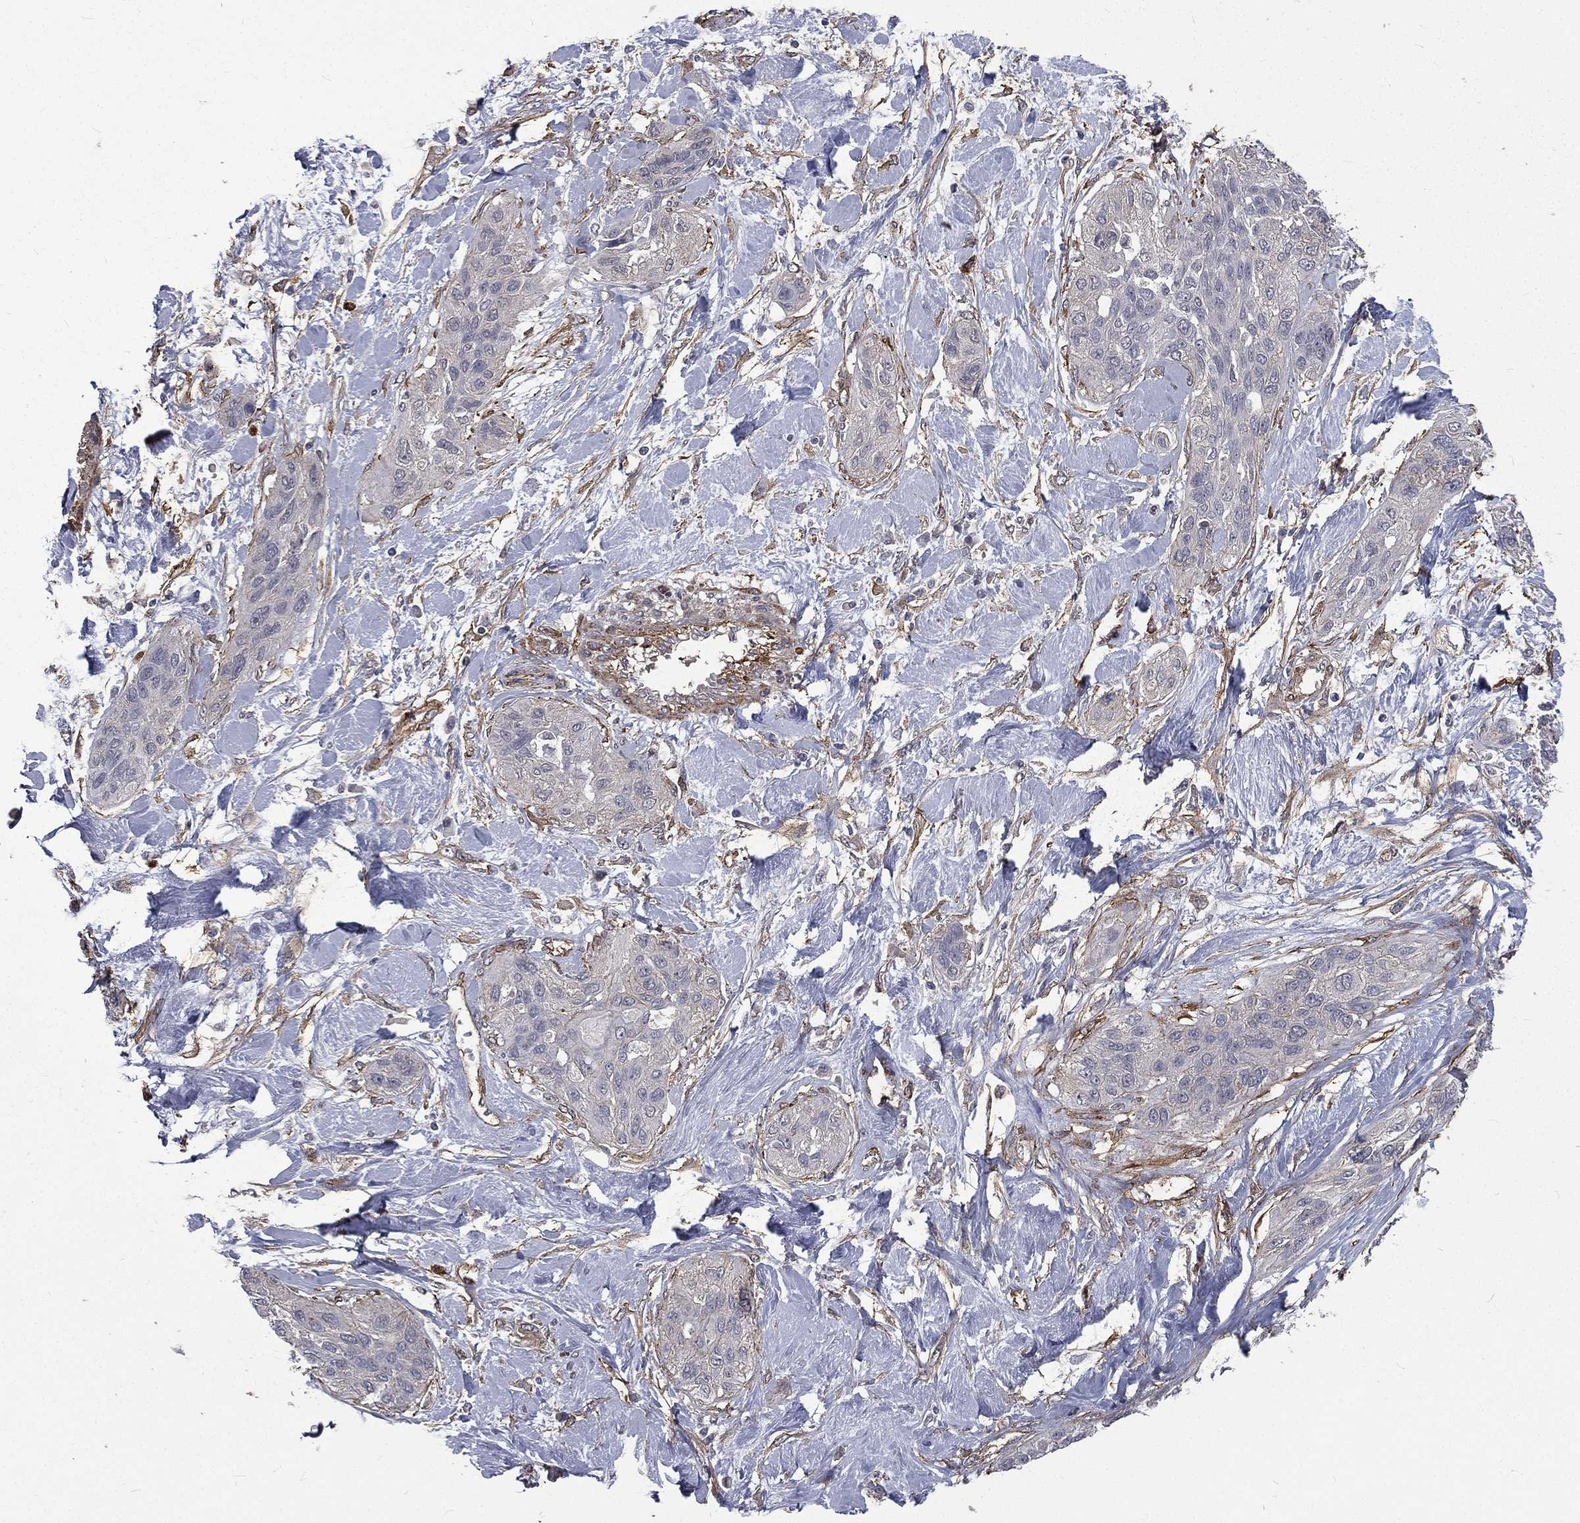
{"staining": {"intensity": "negative", "quantity": "none", "location": "none"}, "tissue": "lung cancer", "cell_type": "Tumor cells", "image_type": "cancer", "snomed": [{"axis": "morphology", "description": "Squamous cell carcinoma, NOS"}, {"axis": "topography", "description": "Lung"}], "caption": "Immunohistochemical staining of human lung squamous cell carcinoma demonstrates no significant staining in tumor cells.", "gene": "PPFIBP1", "patient": {"sex": "female", "age": 70}}